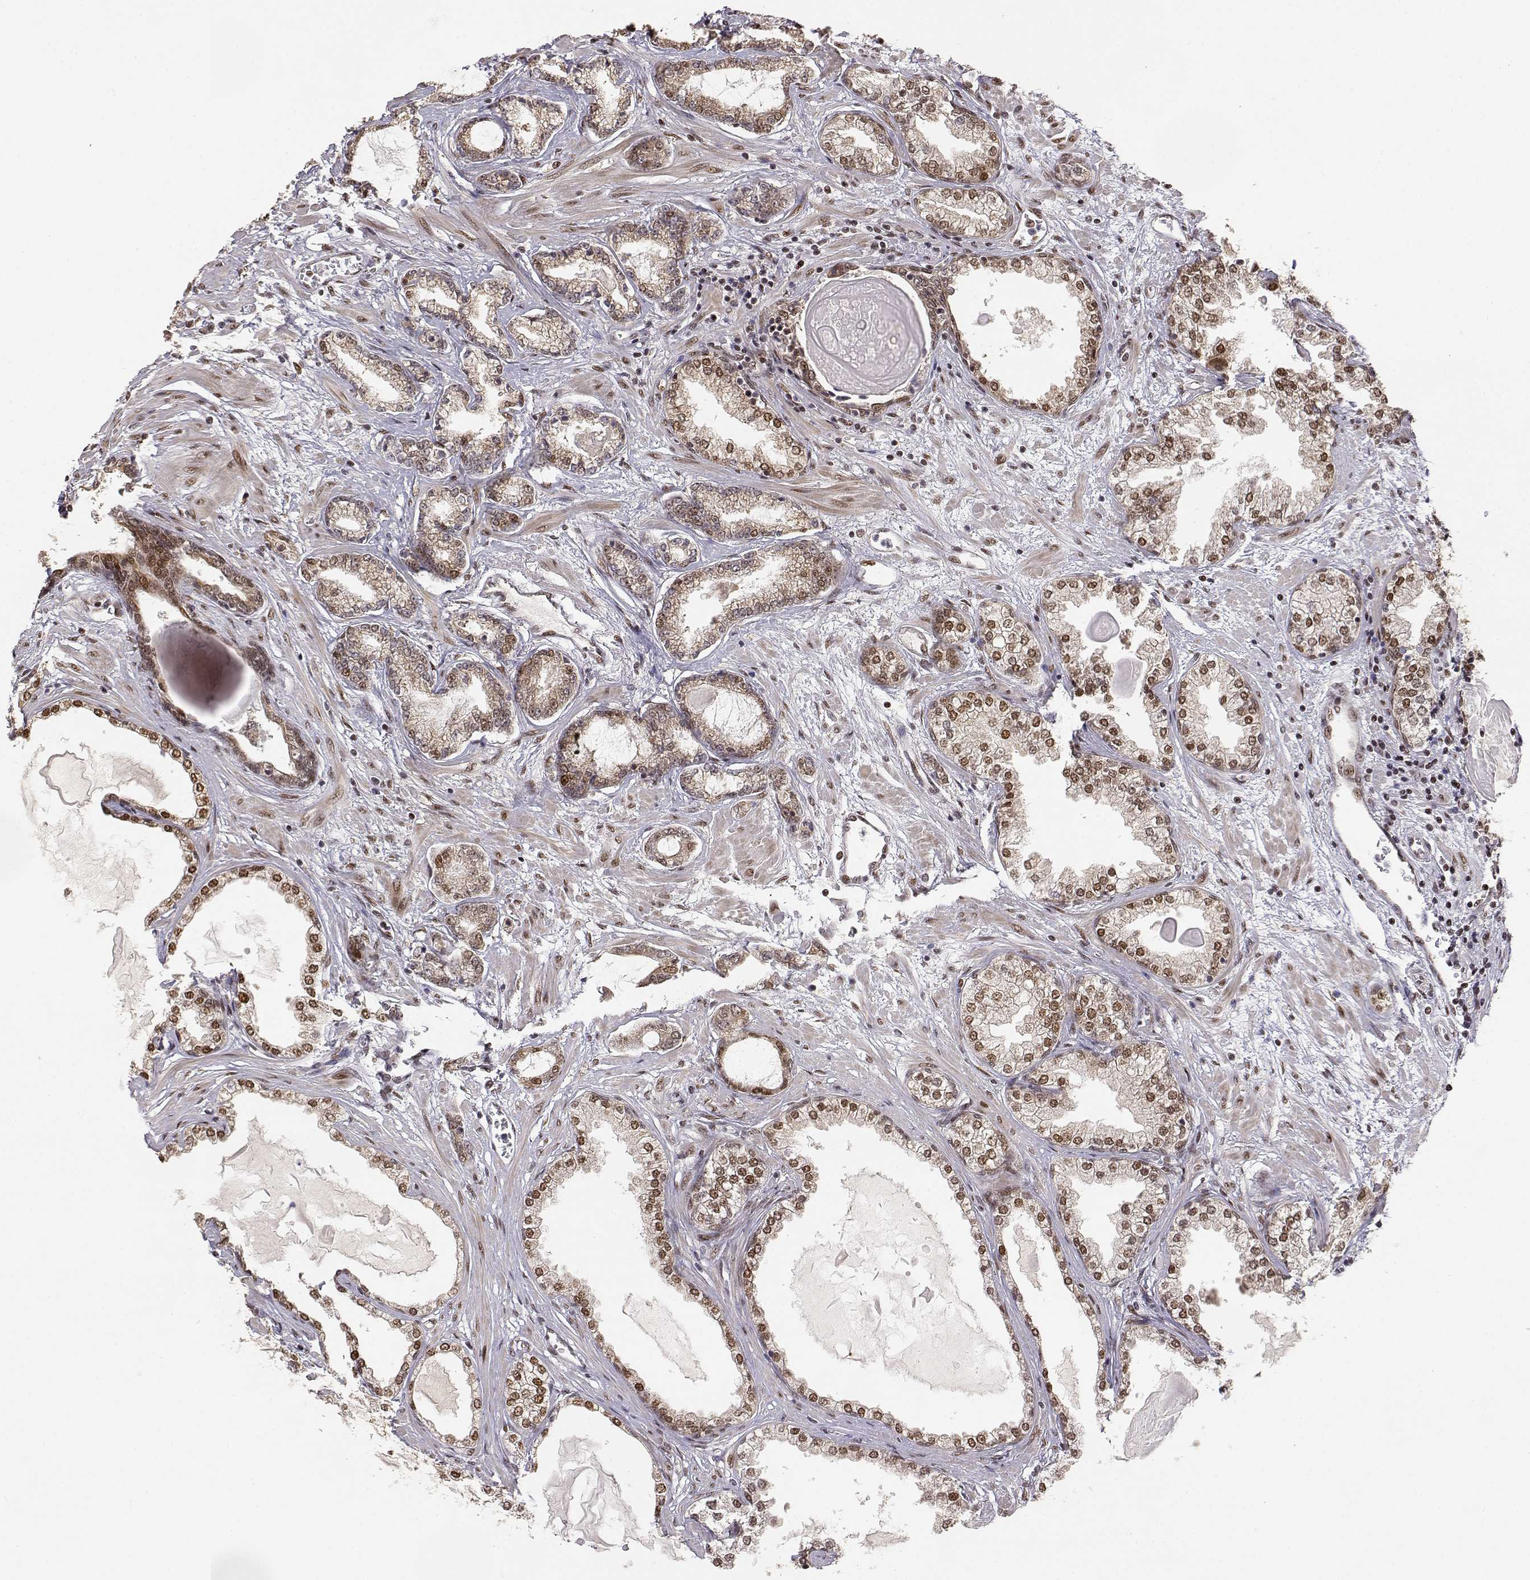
{"staining": {"intensity": "strong", "quantity": "25%-75%", "location": "nuclear"}, "tissue": "prostate cancer", "cell_type": "Tumor cells", "image_type": "cancer", "snomed": [{"axis": "morphology", "description": "Normal tissue, NOS"}, {"axis": "morphology", "description": "Adenocarcinoma, High grade"}, {"axis": "topography", "description": "Prostate"}], "caption": "Brown immunohistochemical staining in prostate high-grade adenocarcinoma shows strong nuclear expression in approximately 25%-75% of tumor cells. (brown staining indicates protein expression, while blue staining denotes nuclei).", "gene": "BRCA1", "patient": {"sex": "male", "age": 83}}